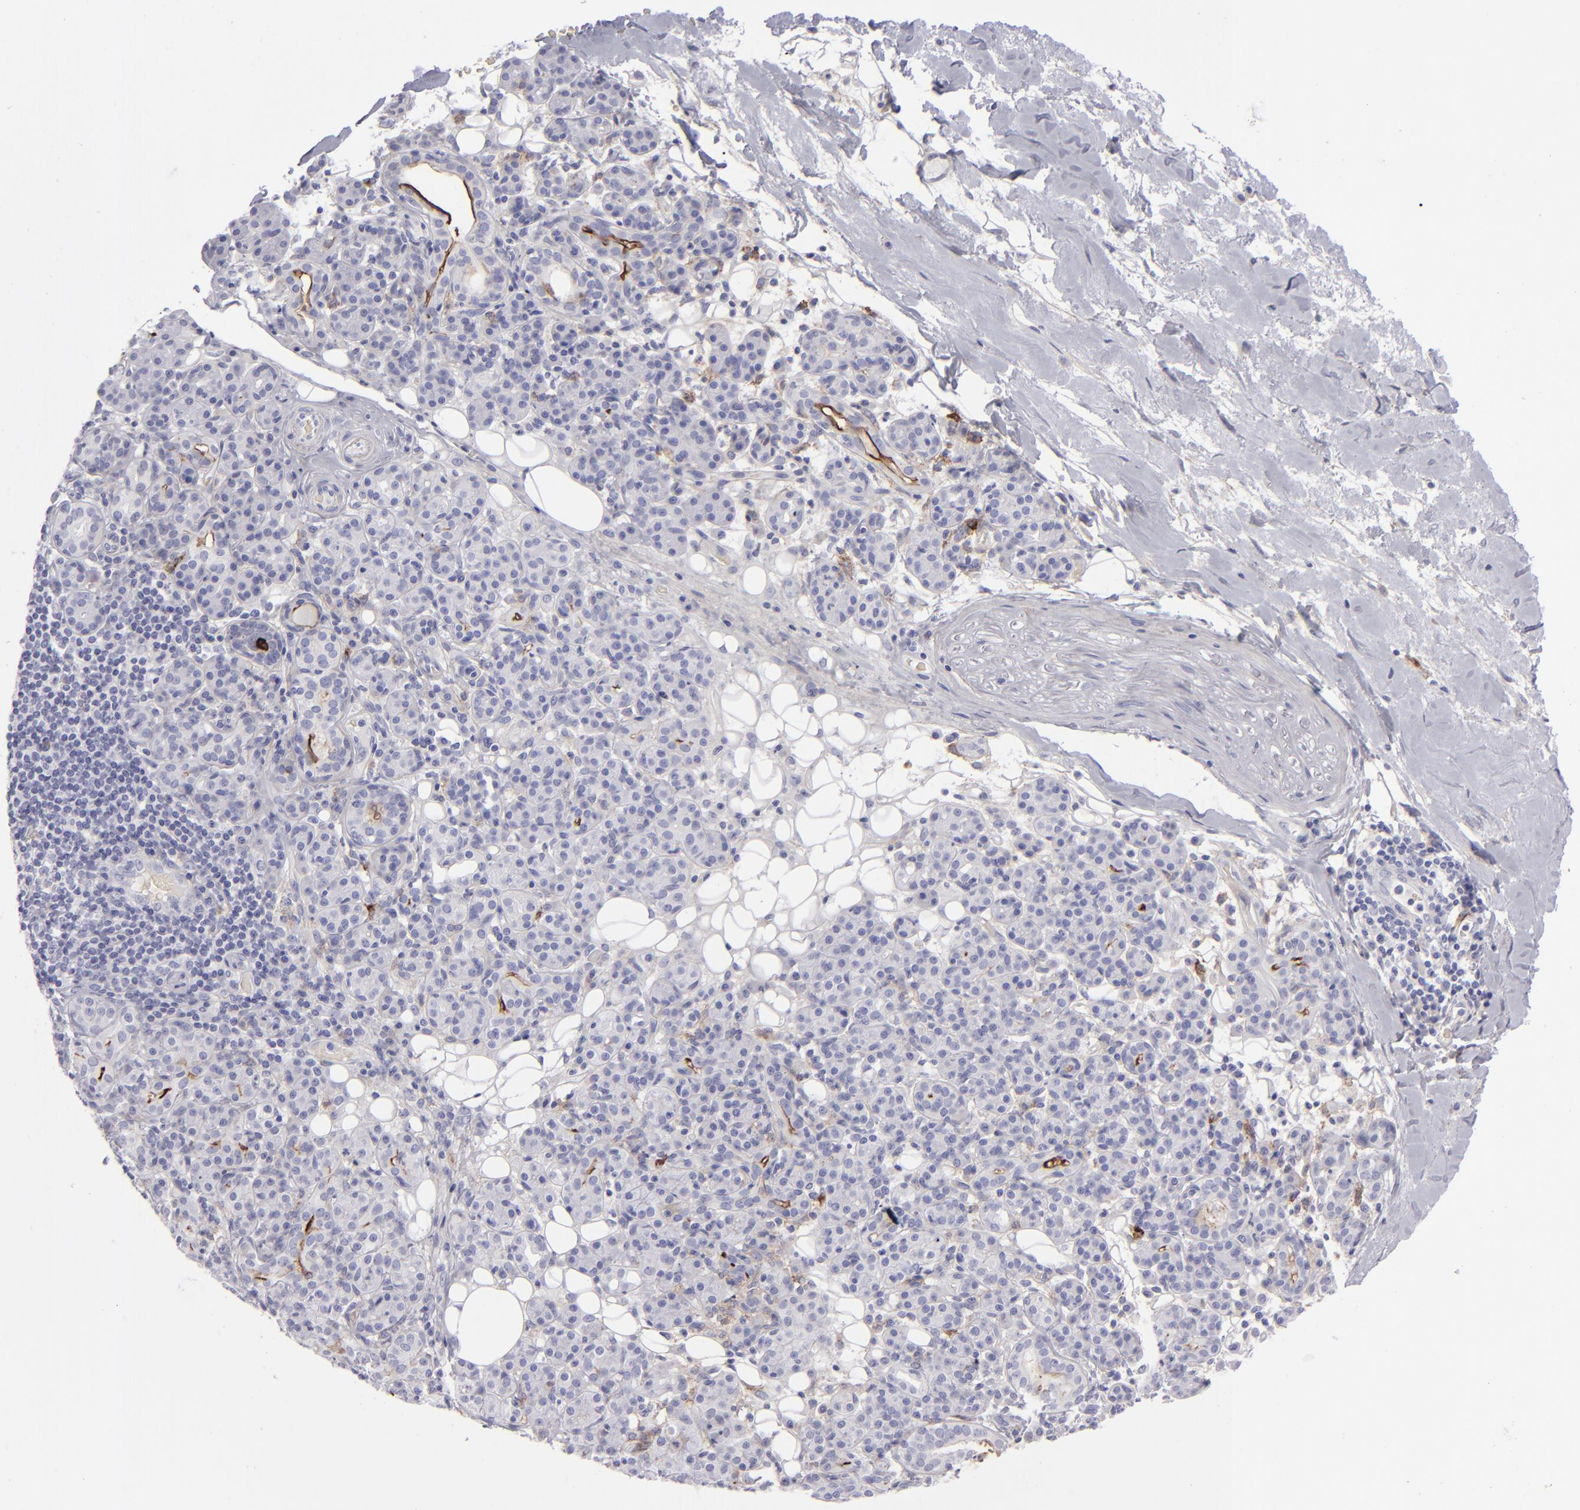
{"staining": {"intensity": "negative", "quantity": "none", "location": "none"}, "tissue": "skin cancer", "cell_type": "Tumor cells", "image_type": "cancer", "snomed": [{"axis": "morphology", "description": "Squamous cell carcinoma, NOS"}, {"axis": "topography", "description": "Skin"}], "caption": "Tumor cells are negative for brown protein staining in squamous cell carcinoma (skin).", "gene": "ANPEP", "patient": {"sex": "male", "age": 84}}